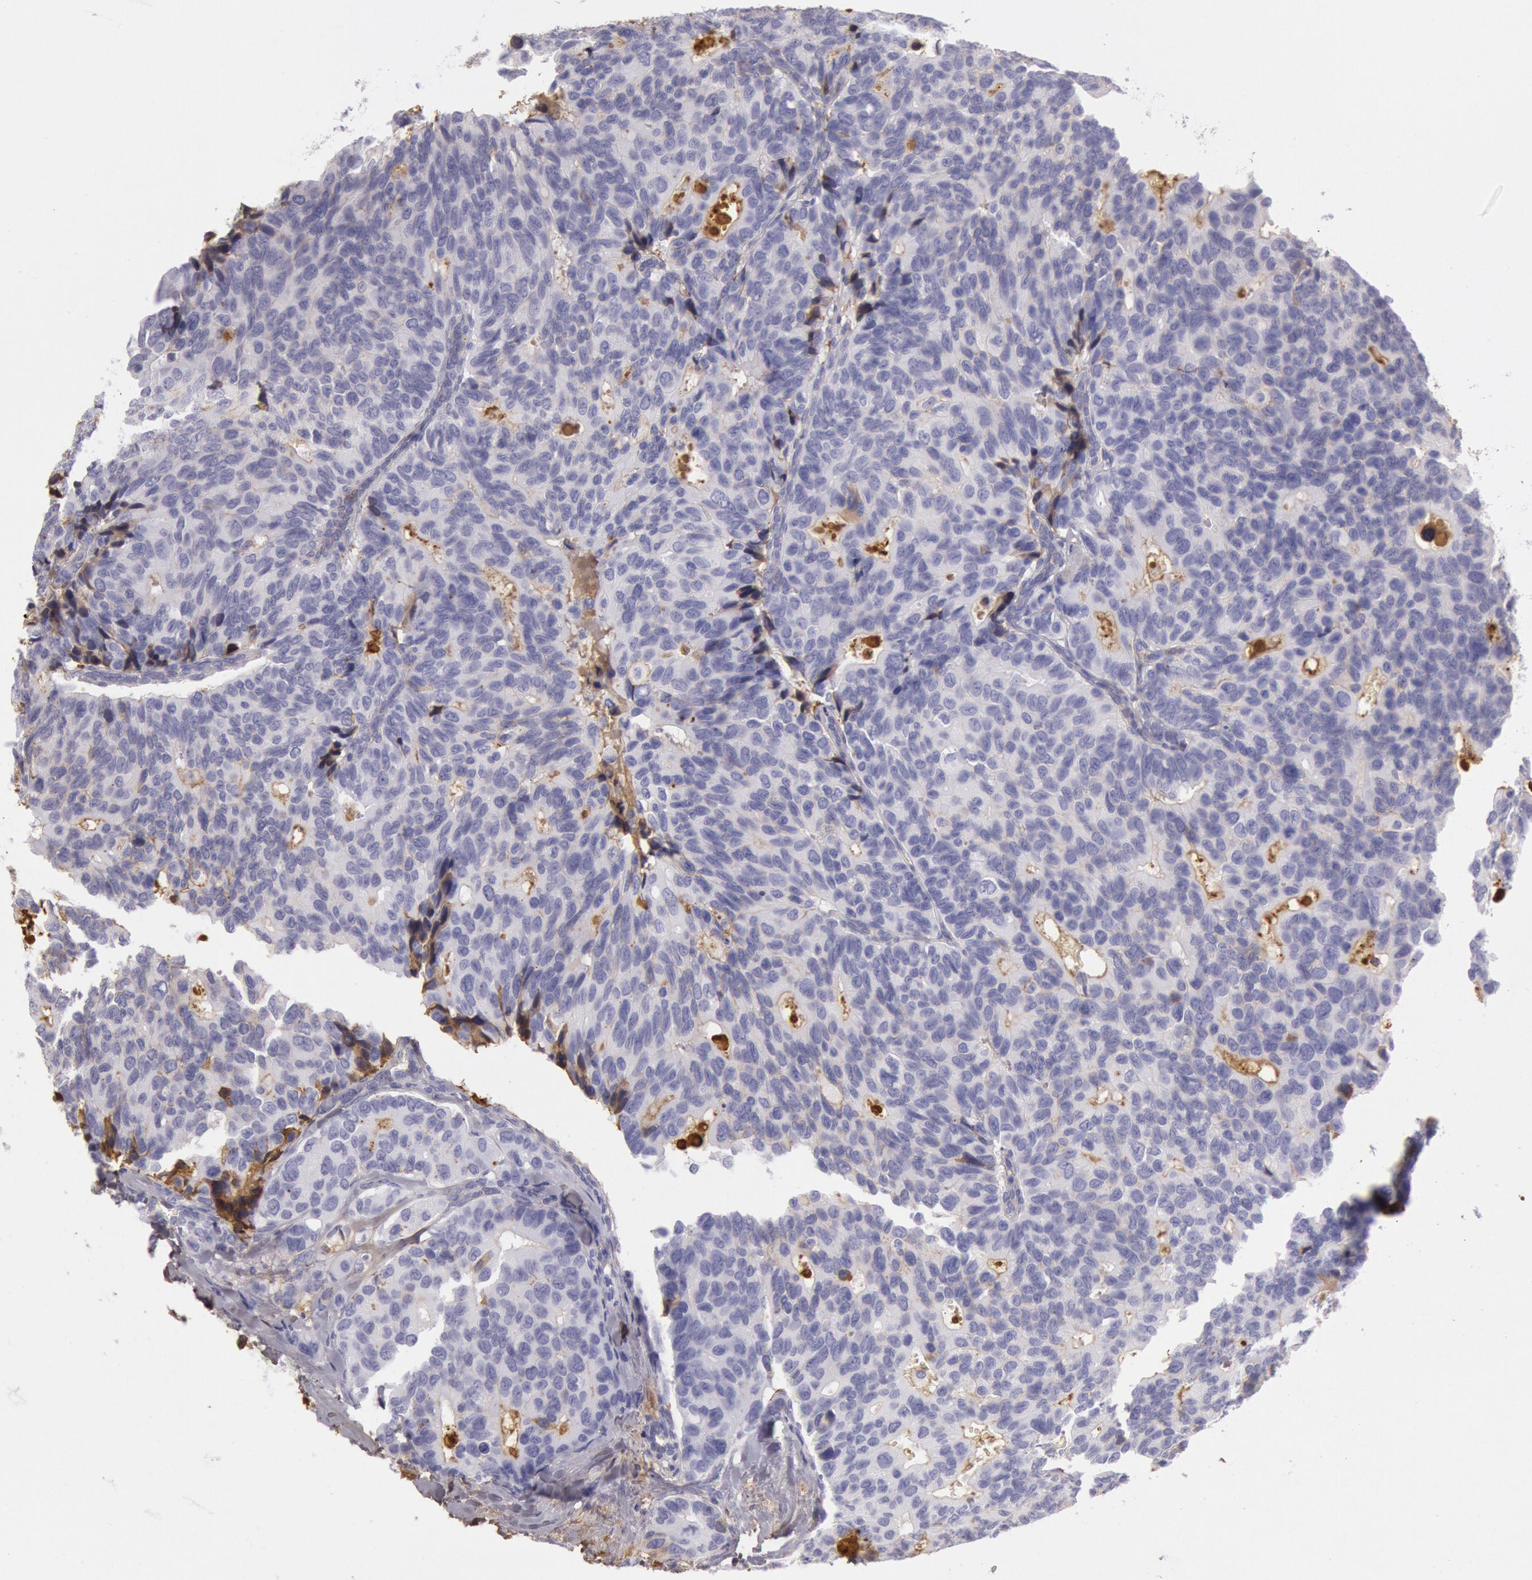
{"staining": {"intensity": "weak", "quantity": "<25%", "location": "cytoplasmic/membranous"}, "tissue": "breast cancer", "cell_type": "Tumor cells", "image_type": "cancer", "snomed": [{"axis": "morphology", "description": "Duct carcinoma"}, {"axis": "topography", "description": "Breast"}], "caption": "DAB (3,3'-diaminobenzidine) immunohistochemical staining of human breast cancer reveals no significant expression in tumor cells.", "gene": "IGHG1", "patient": {"sex": "female", "age": 69}}